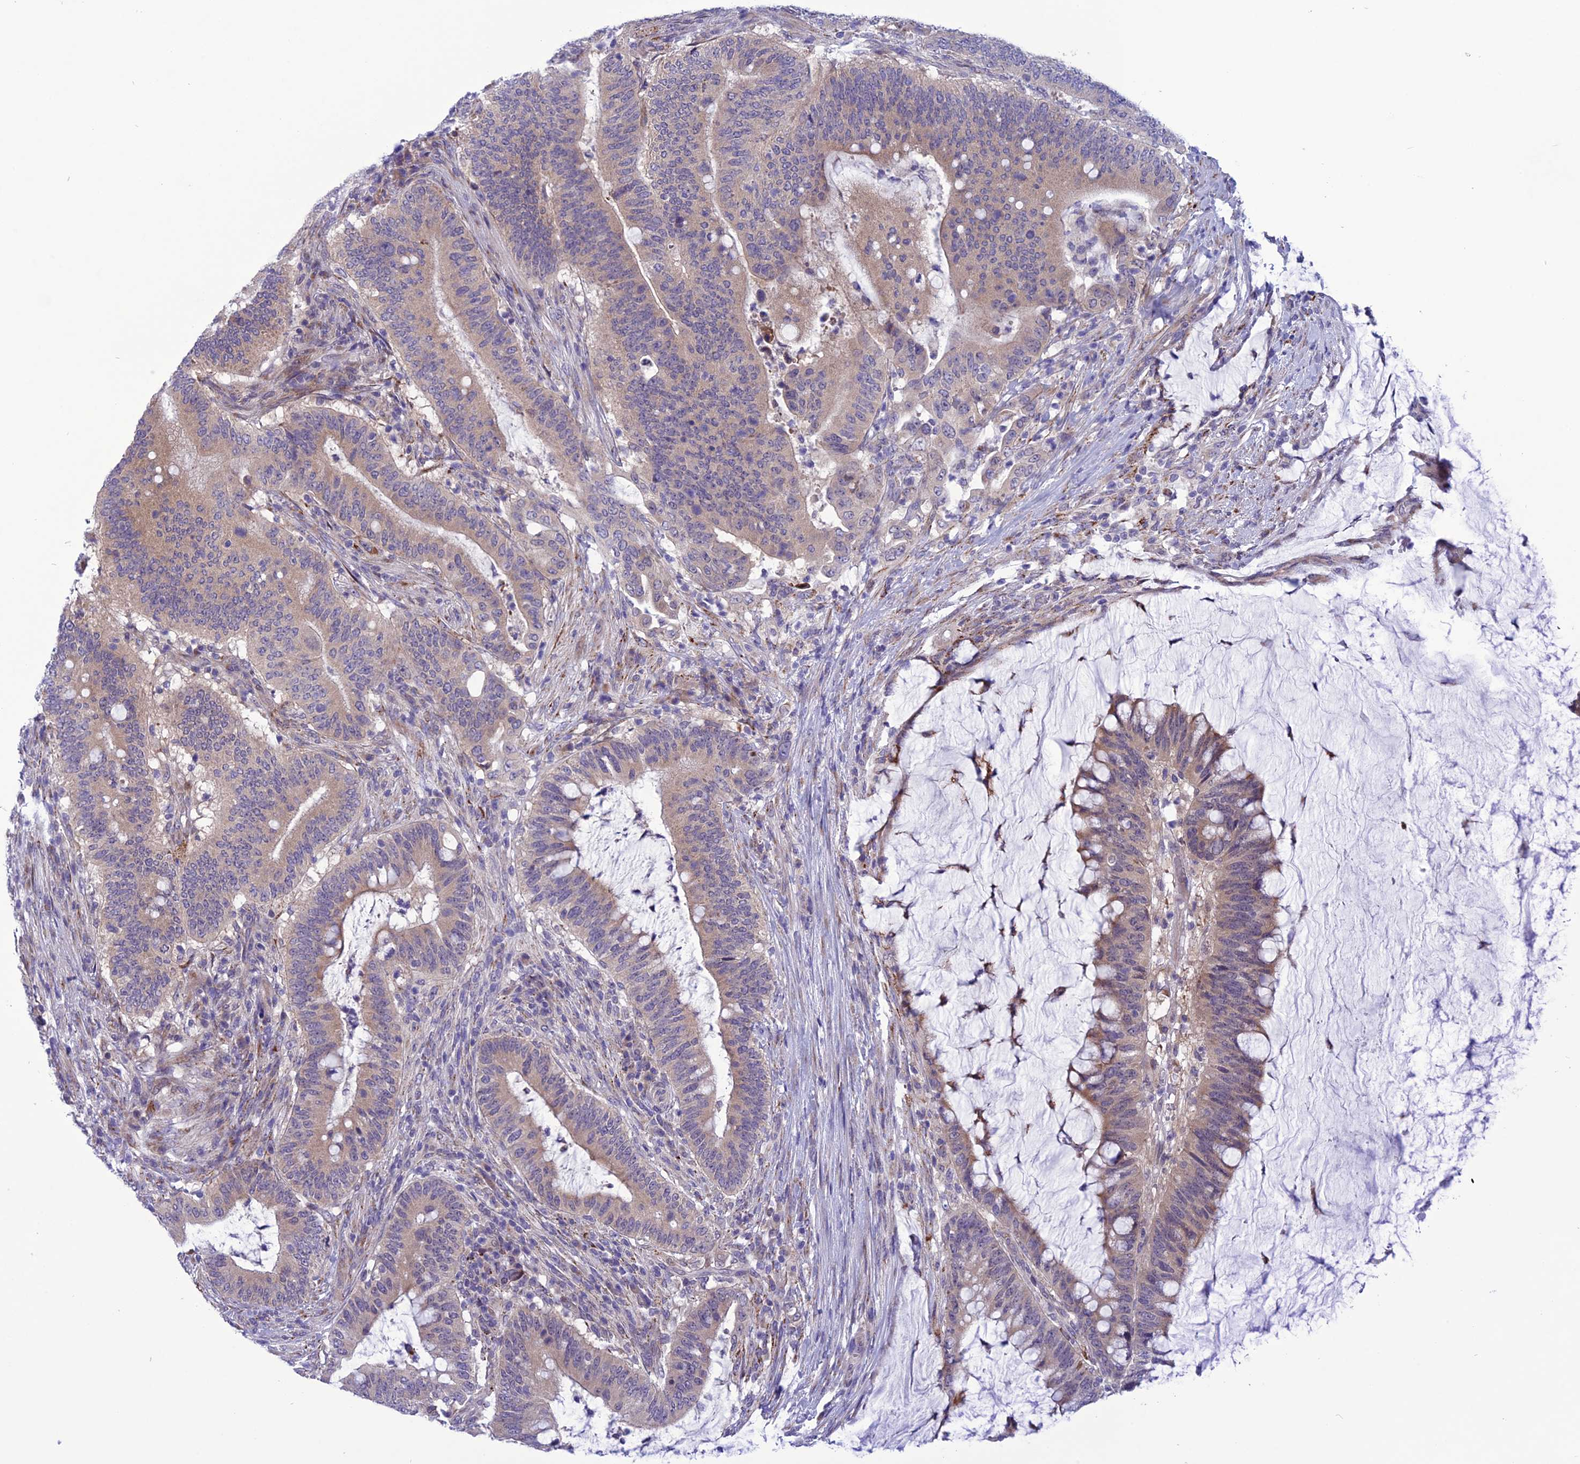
{"staining": {"intensity": "moderate", "quantity": "25%-75%", "location": "cytoplasmic/membranous"}, "tissue": "colorectal cancer", "cell_type": "Tumor cells", "image_type": "cancer", "snomed": [{"axis": "morphology", "description": "Adenocarcinoma, NOS"}, {"axis": "topography", "description": "Colon"}], "caption": "An immunohistochemistry histopathology image of tumor tissue is shown. Protein staining in brown highlights moderate cytoplasmic/membranous positivity in colorectal cancer (adenocarcinoma) within tumor cells.", "gene": "PSMF1", "patient": {"sex": "female", "age": 66}}